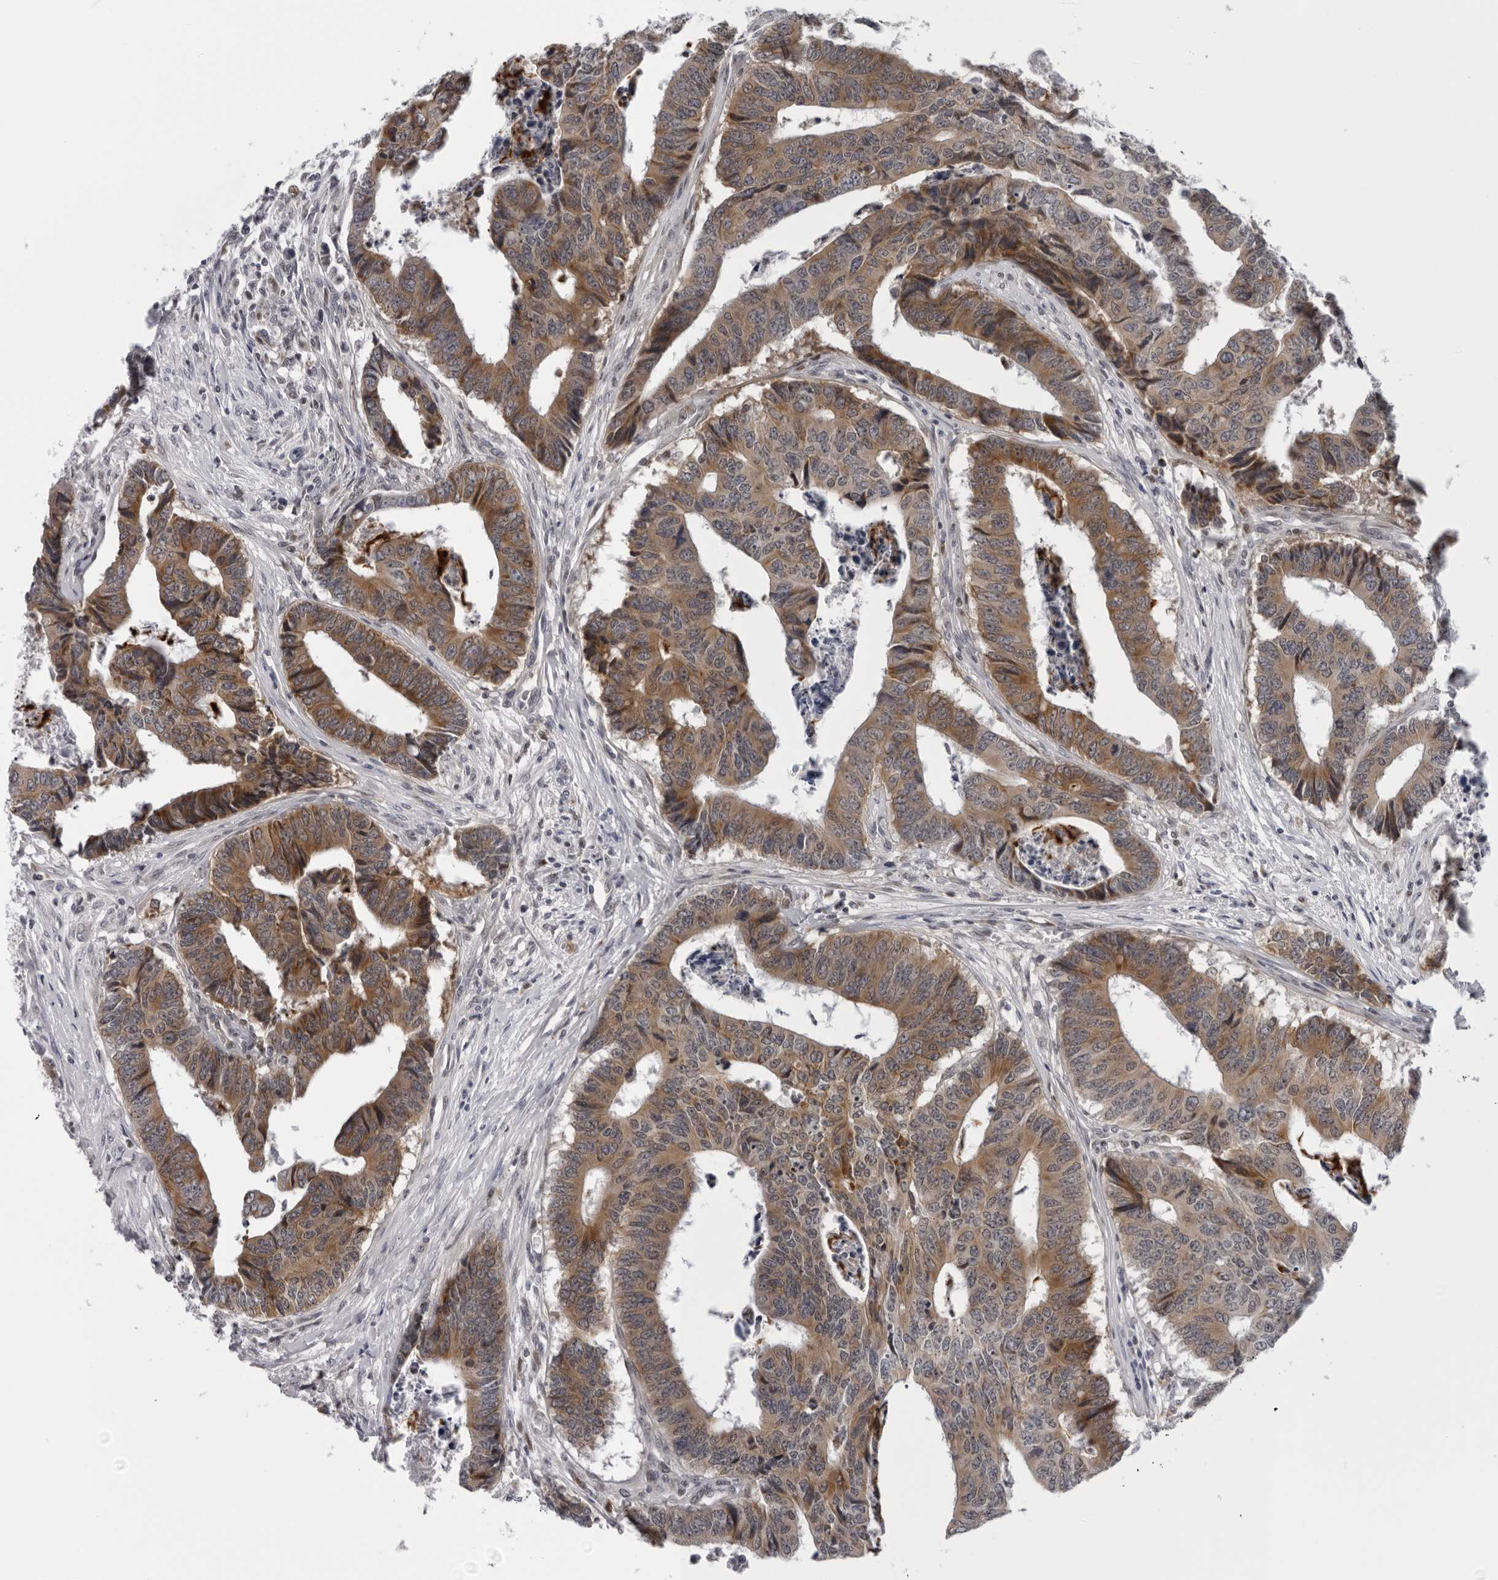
{"staining": {"intensity": "strong", "quantity": "25%-75%", "location": "cytoplasmic/membranous"}, "tissue": "colorectal cancer", "cell_type": "Tumor cells", "image_type": "cancer", "snomed": [{"axis": "morphology", "description": "Adenocarcinoma, NOS"}, {"axis": "topography", "description": "Rectum"}], "caption": "This micrograph exhibits IHC staining of human colorectal cancer (adenocarcinoma), with high strong cytoplasmic/membranous staining in approximately 25%-75% of tumor cells.", "gene": "CPT2", "patient": {"sex": "male", "age": 84}}